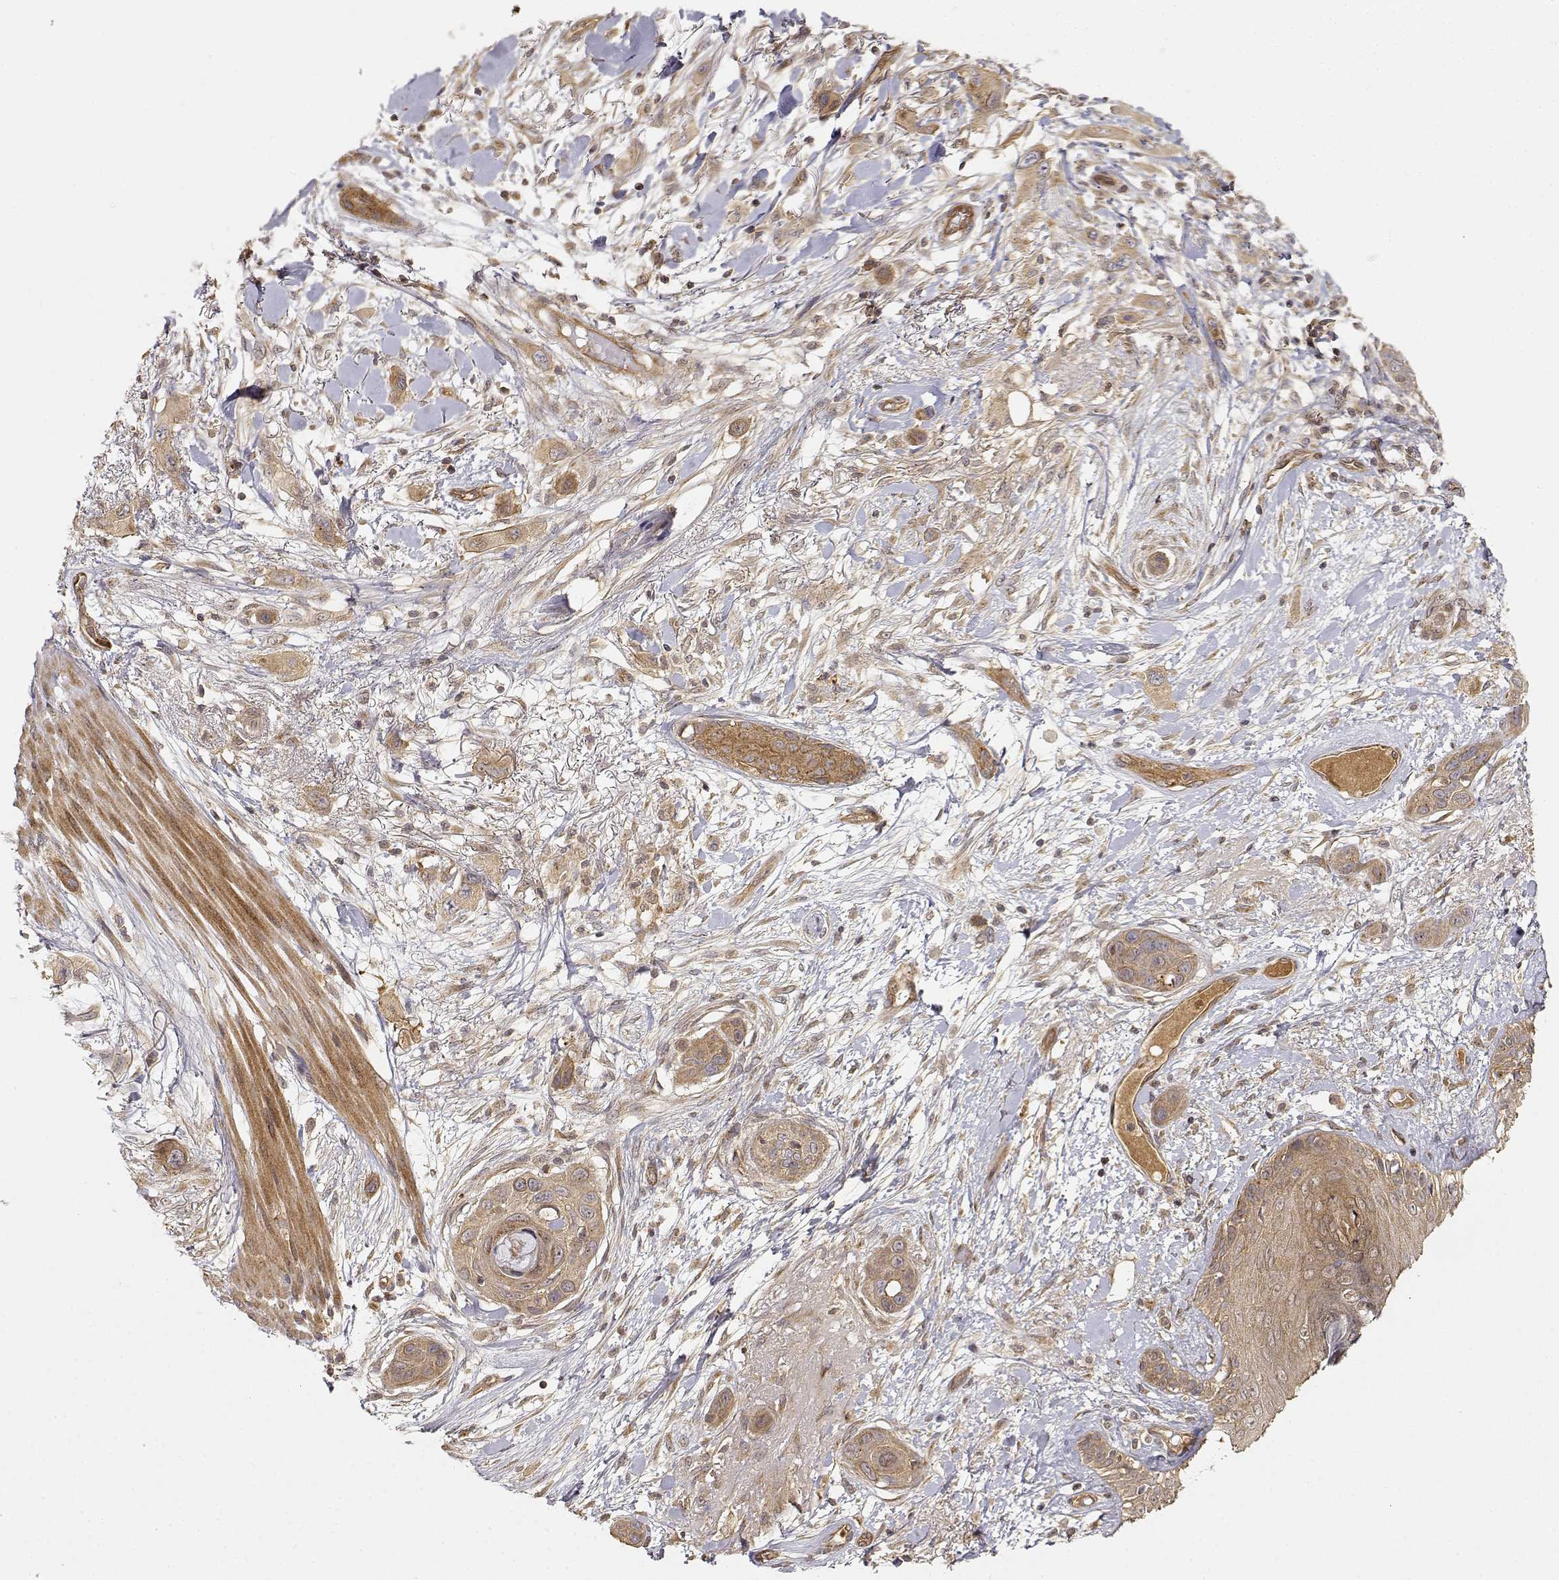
{"staining": {"intensity": "moderate", "quantity": ">75%", "location": "cytoplasmic/membranous"}, "tissue": "skin cancer", "cell_type": "Tumor cells", "image_type": "cancer", "snomed": [{"axis": "morphology", "description": "Squamous cell carcinoma, NOS"}, {"axis": "topography", "description": "Skin"}], "caption": "Brown immunohistochemical staining in skin cancer (squamous cell carcinoma) shows moderate cytoplasmic/membranous staining in approximately >75% of tumor cells. The staining was performed using DAB (3,3'-diaminobenzidine), with brown indicating positive protein expression. Nuclei are stained blue with hematoxylin.", "gene": "CDK5RAP2", "patient": {"sex": "male", "age": 79}}